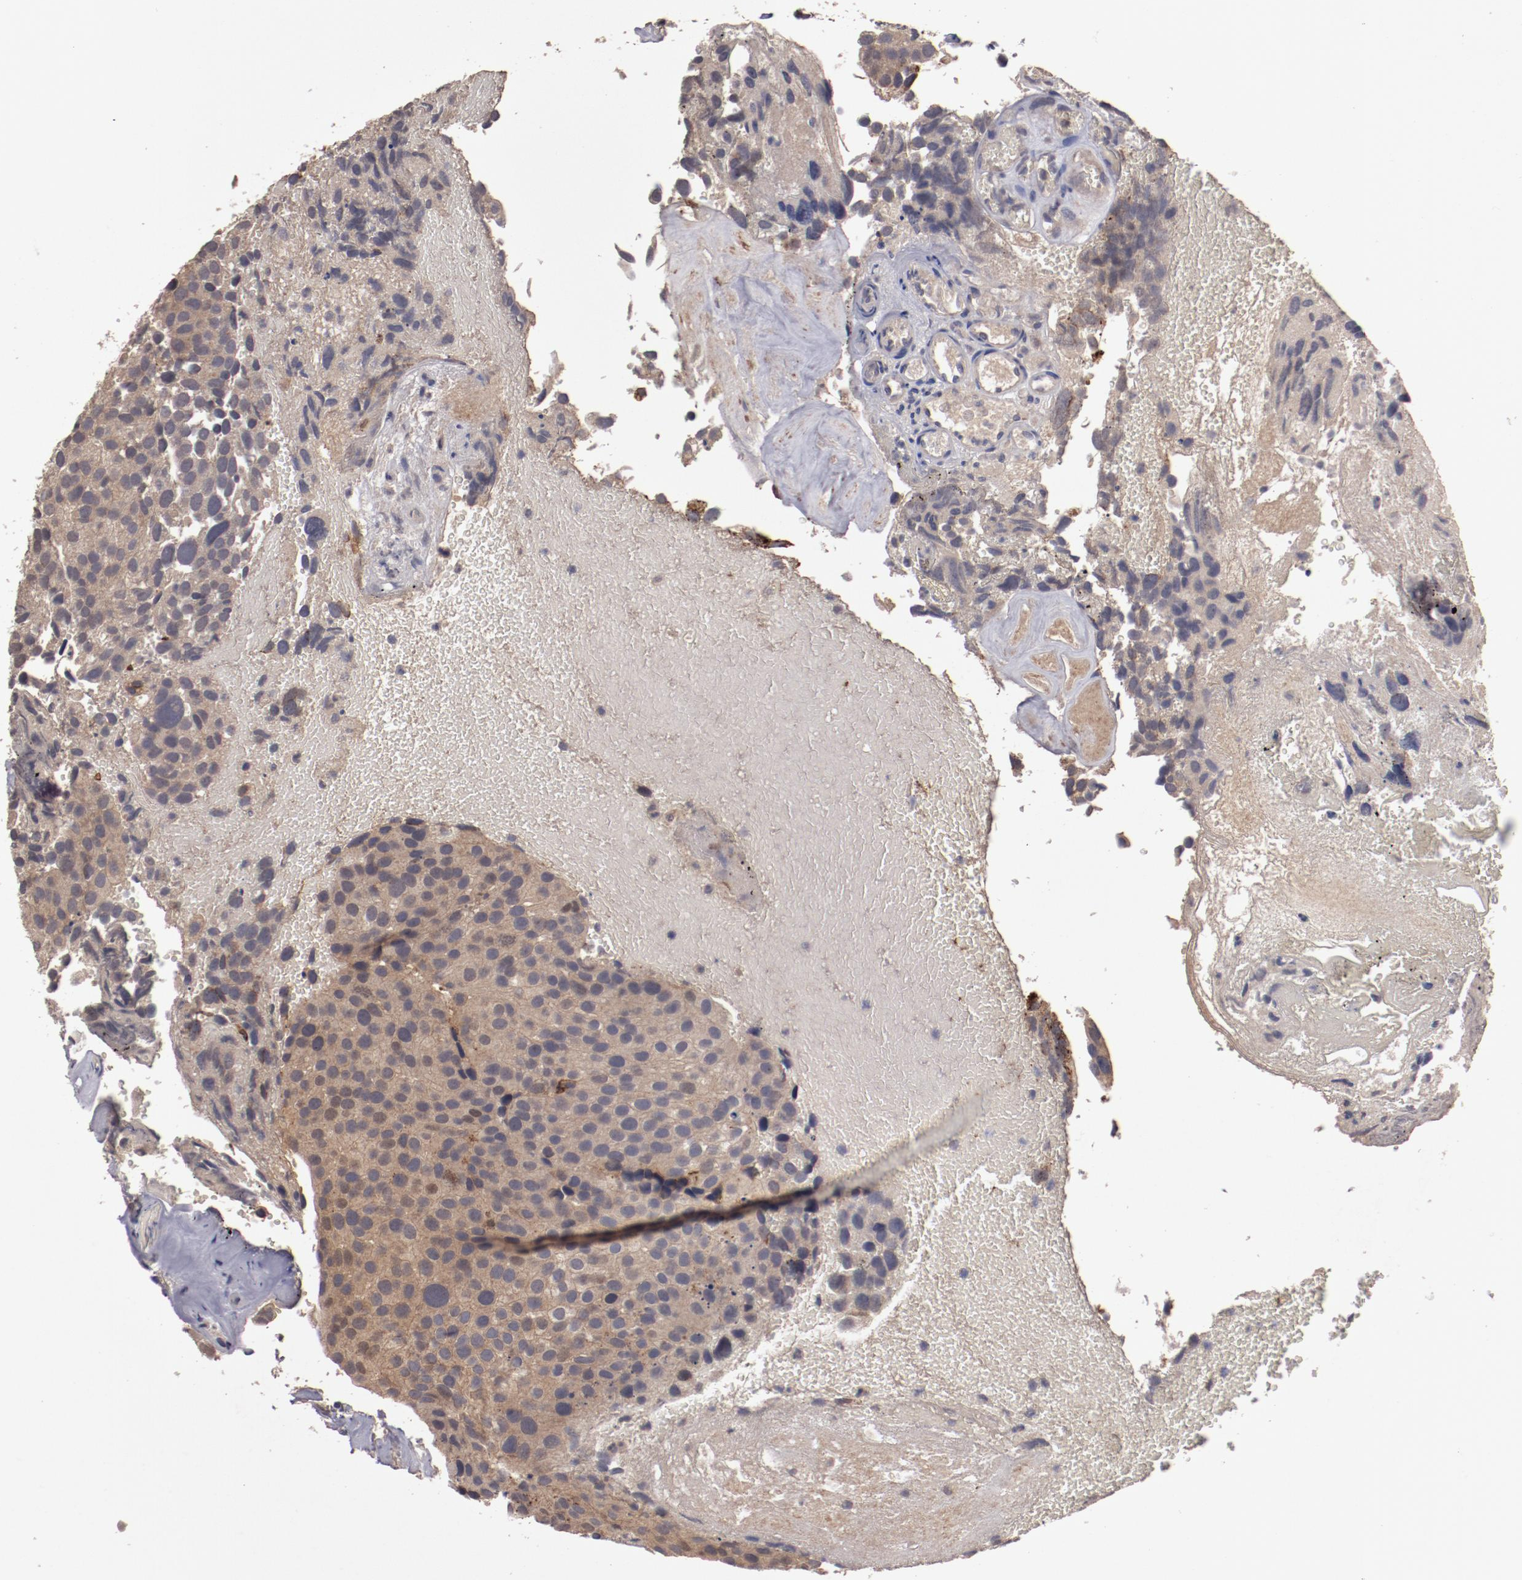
{"staining": {"intensity": "moderate", "quantity": ">75%", "location": "cytoplasmic/membranous"}, "tissue": "urothelial cancer", "cell_type": "Tumor cells", "image_type": "cancer", "snomed": [{"axis": "morphology", "description": "Urothelial carcinoma, High grade"}, {"axis": "topography", "description": "Urinary bladder"}], "caption": "Urothelial cancer tissue displays moderate cytoplasmic/membranous expression in approximately >75% of tumor cells, visualized by immunohistochemistry.", "gene": "LRRC75B", "patient": {"sex": "male", "age": 72}}